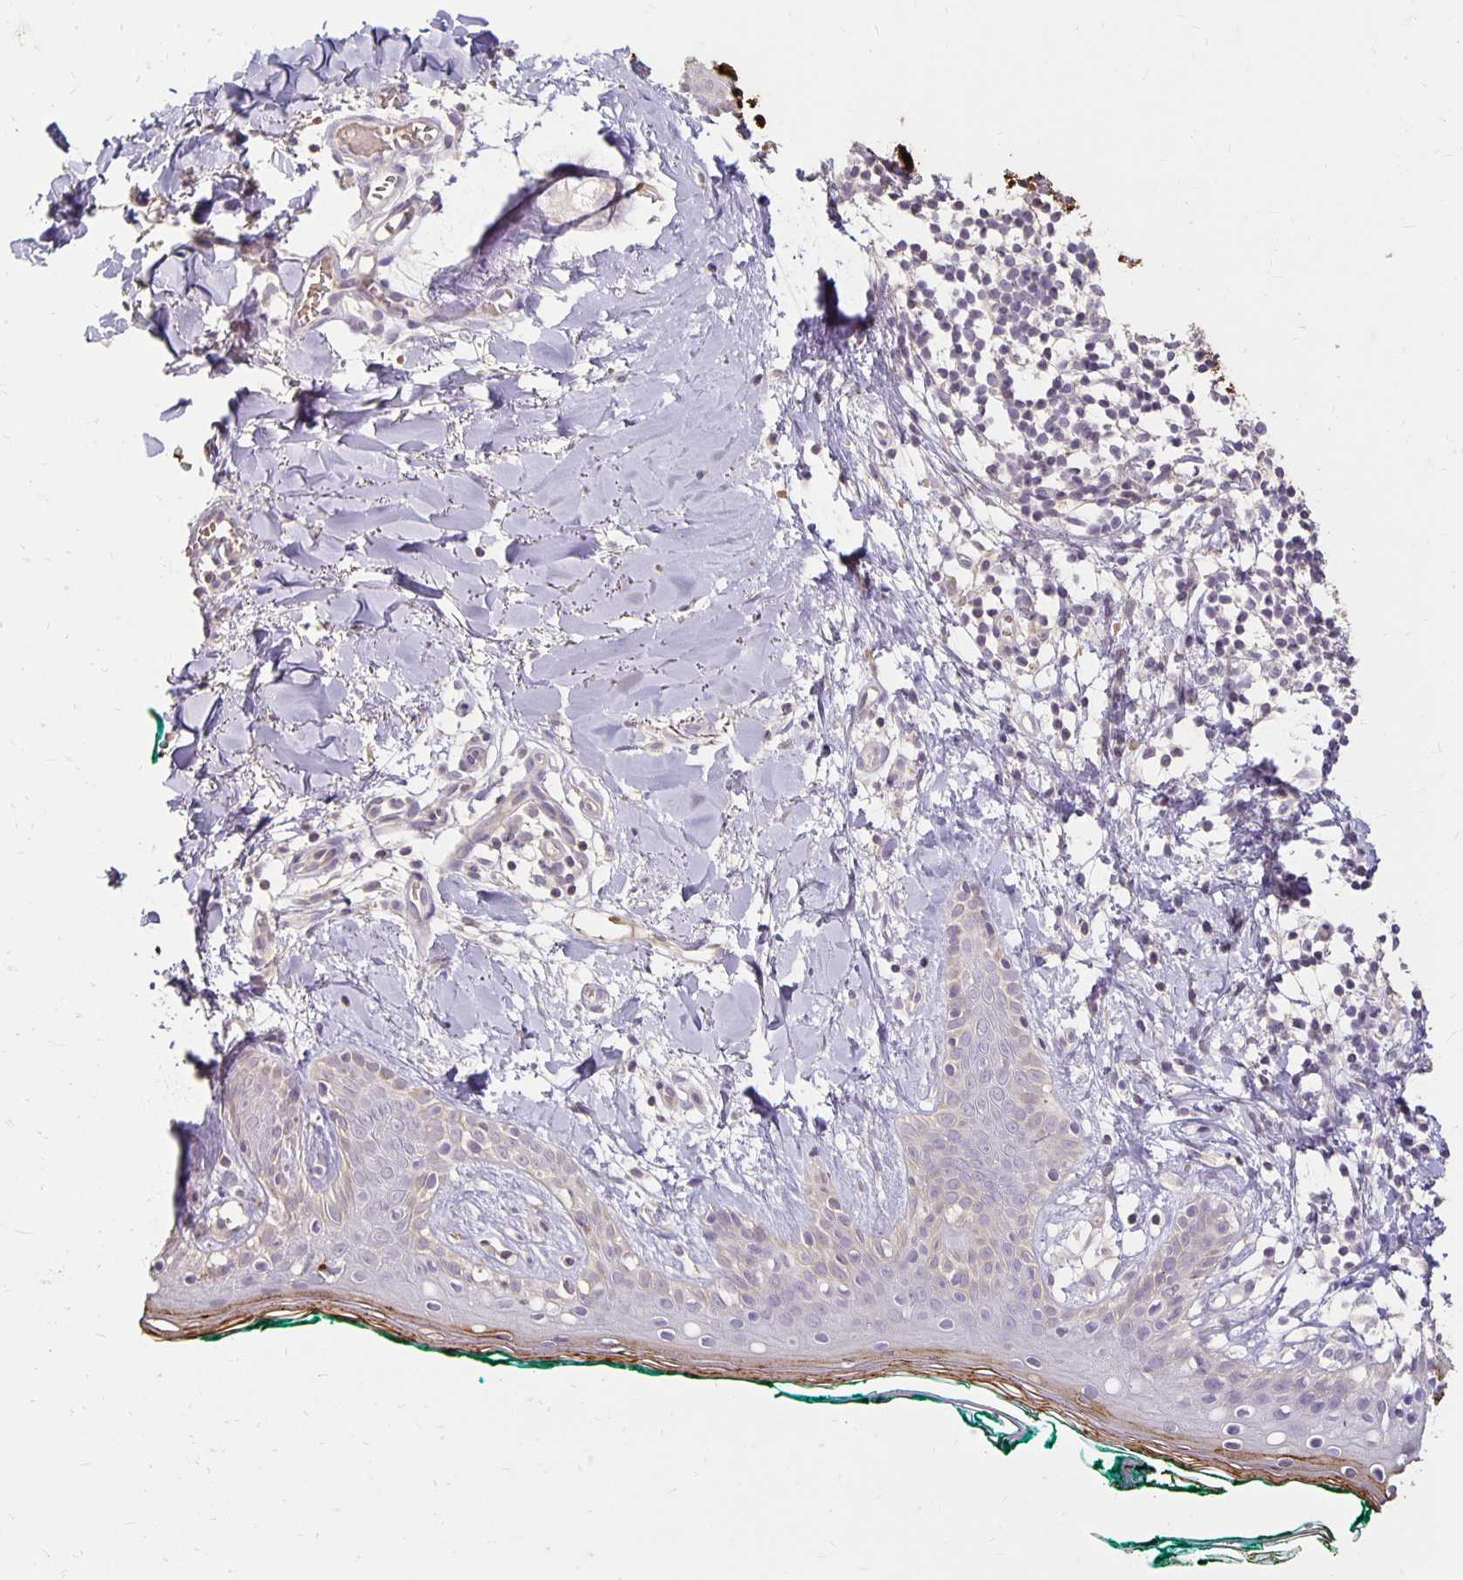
{"staining": {"intensity": "negative", "quantity": "none", "location": "none"}, "tissue": "skin", "cell_type": "Fibroblasts", "image_type": "normal", "snomed": [{"axis": "morphology", "description": "Normal tissue, NOS"}, {"axis": "topography", "description": "Skin"}], "caption": "Immunohistochemistry image of normal skin stained for a protein (brown), which reveals no expression in fibroblasts.", "gene": "CST6", "patient": {"sex": "female", "age": 34}}